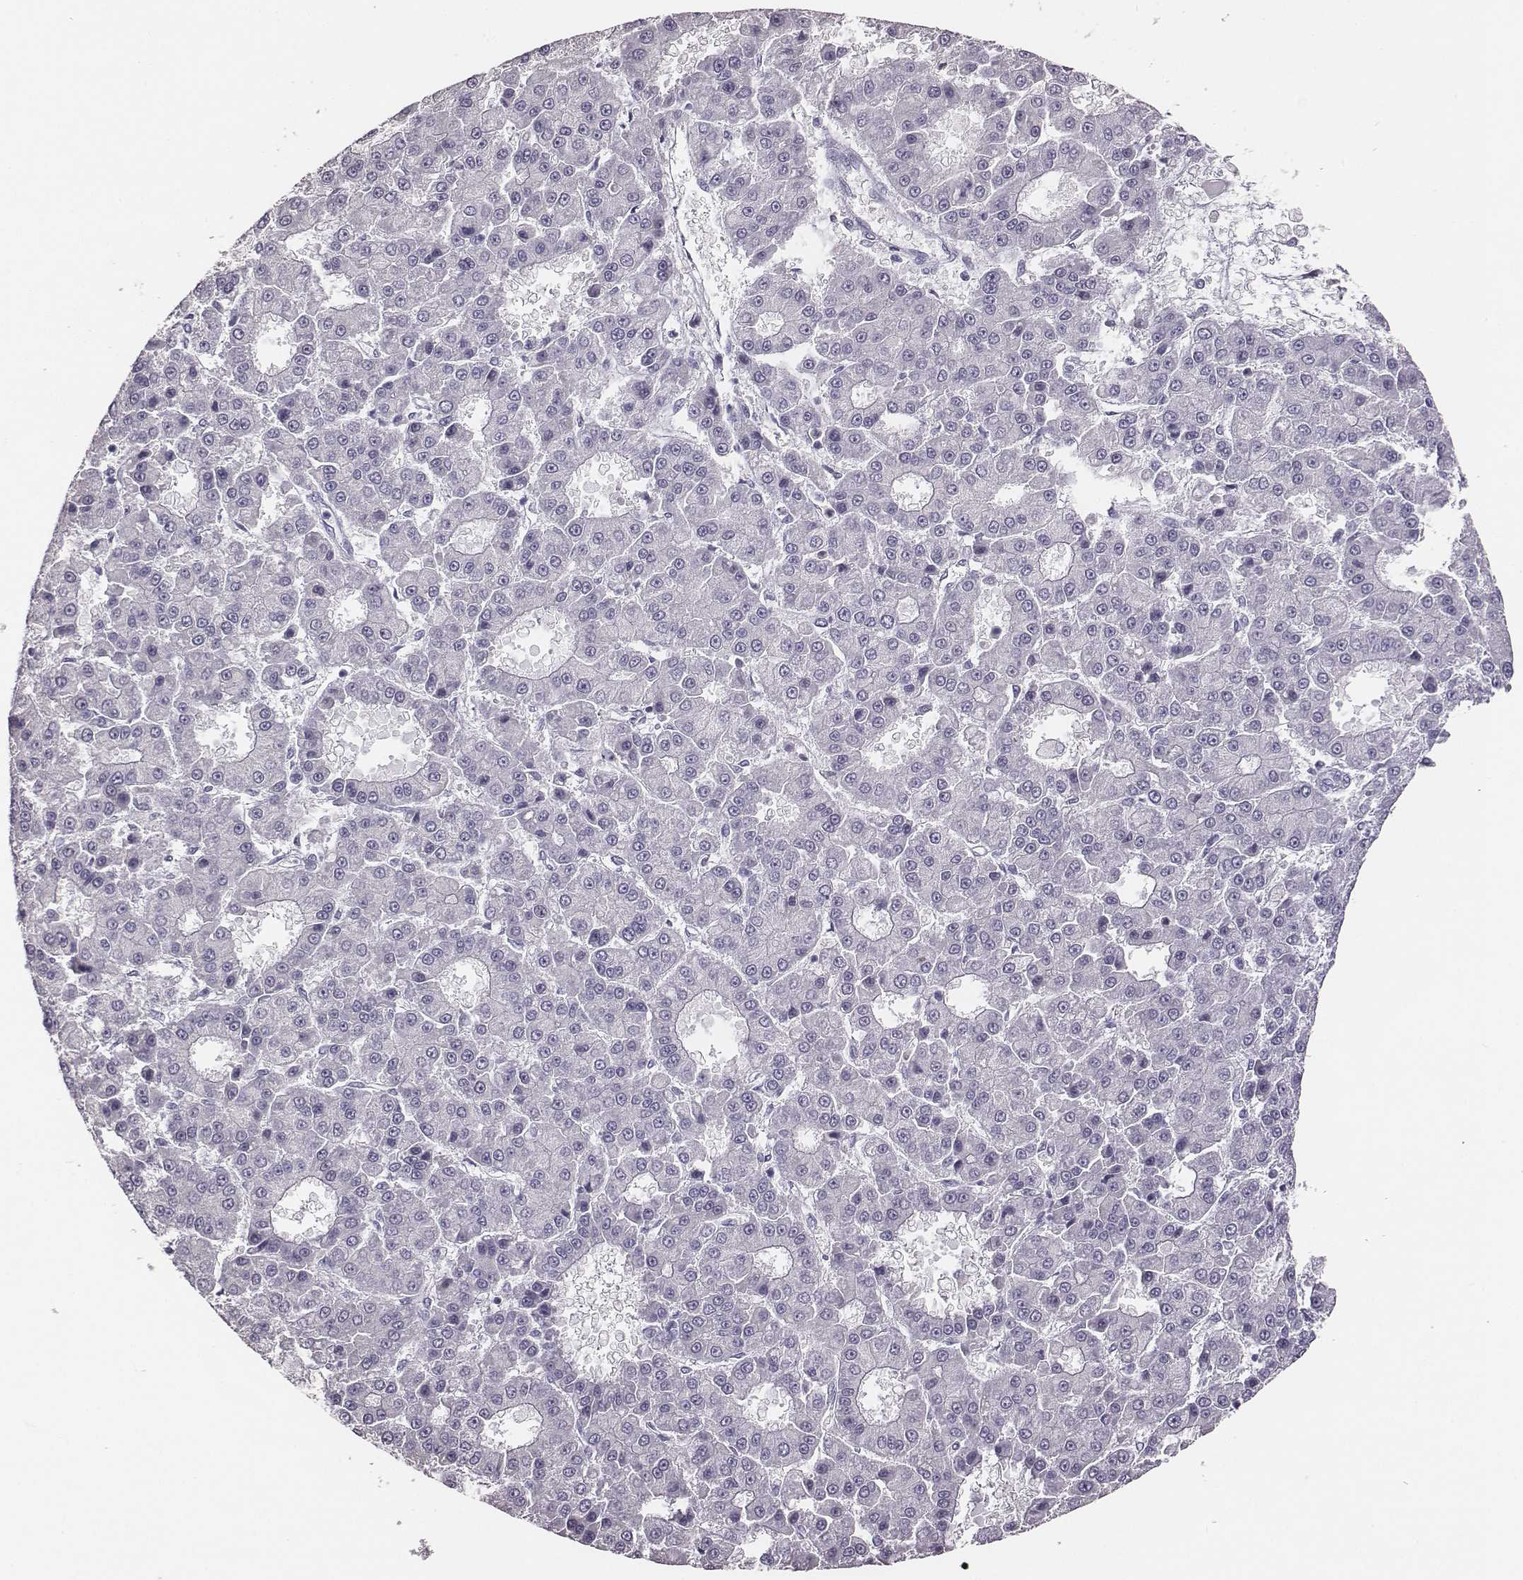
{"staining": {"intensity": "negative", "quantity": "none", "location": "none"}, "tissue": "liver cancer", "cell_type": "Tumor cells", "image_type": "cancer", "snomed": [{"axis": "morphology", "description": "Carcinoma, Hepatocellular, NOS"}, {"axis": "topography", "description": "Liver"}], "caption": "Histopathology image shows no protein expression in tumor cells of liver cancer tissue.", "gene": "GUCA1A", "patient": {"sex": "male", "age": 70}}